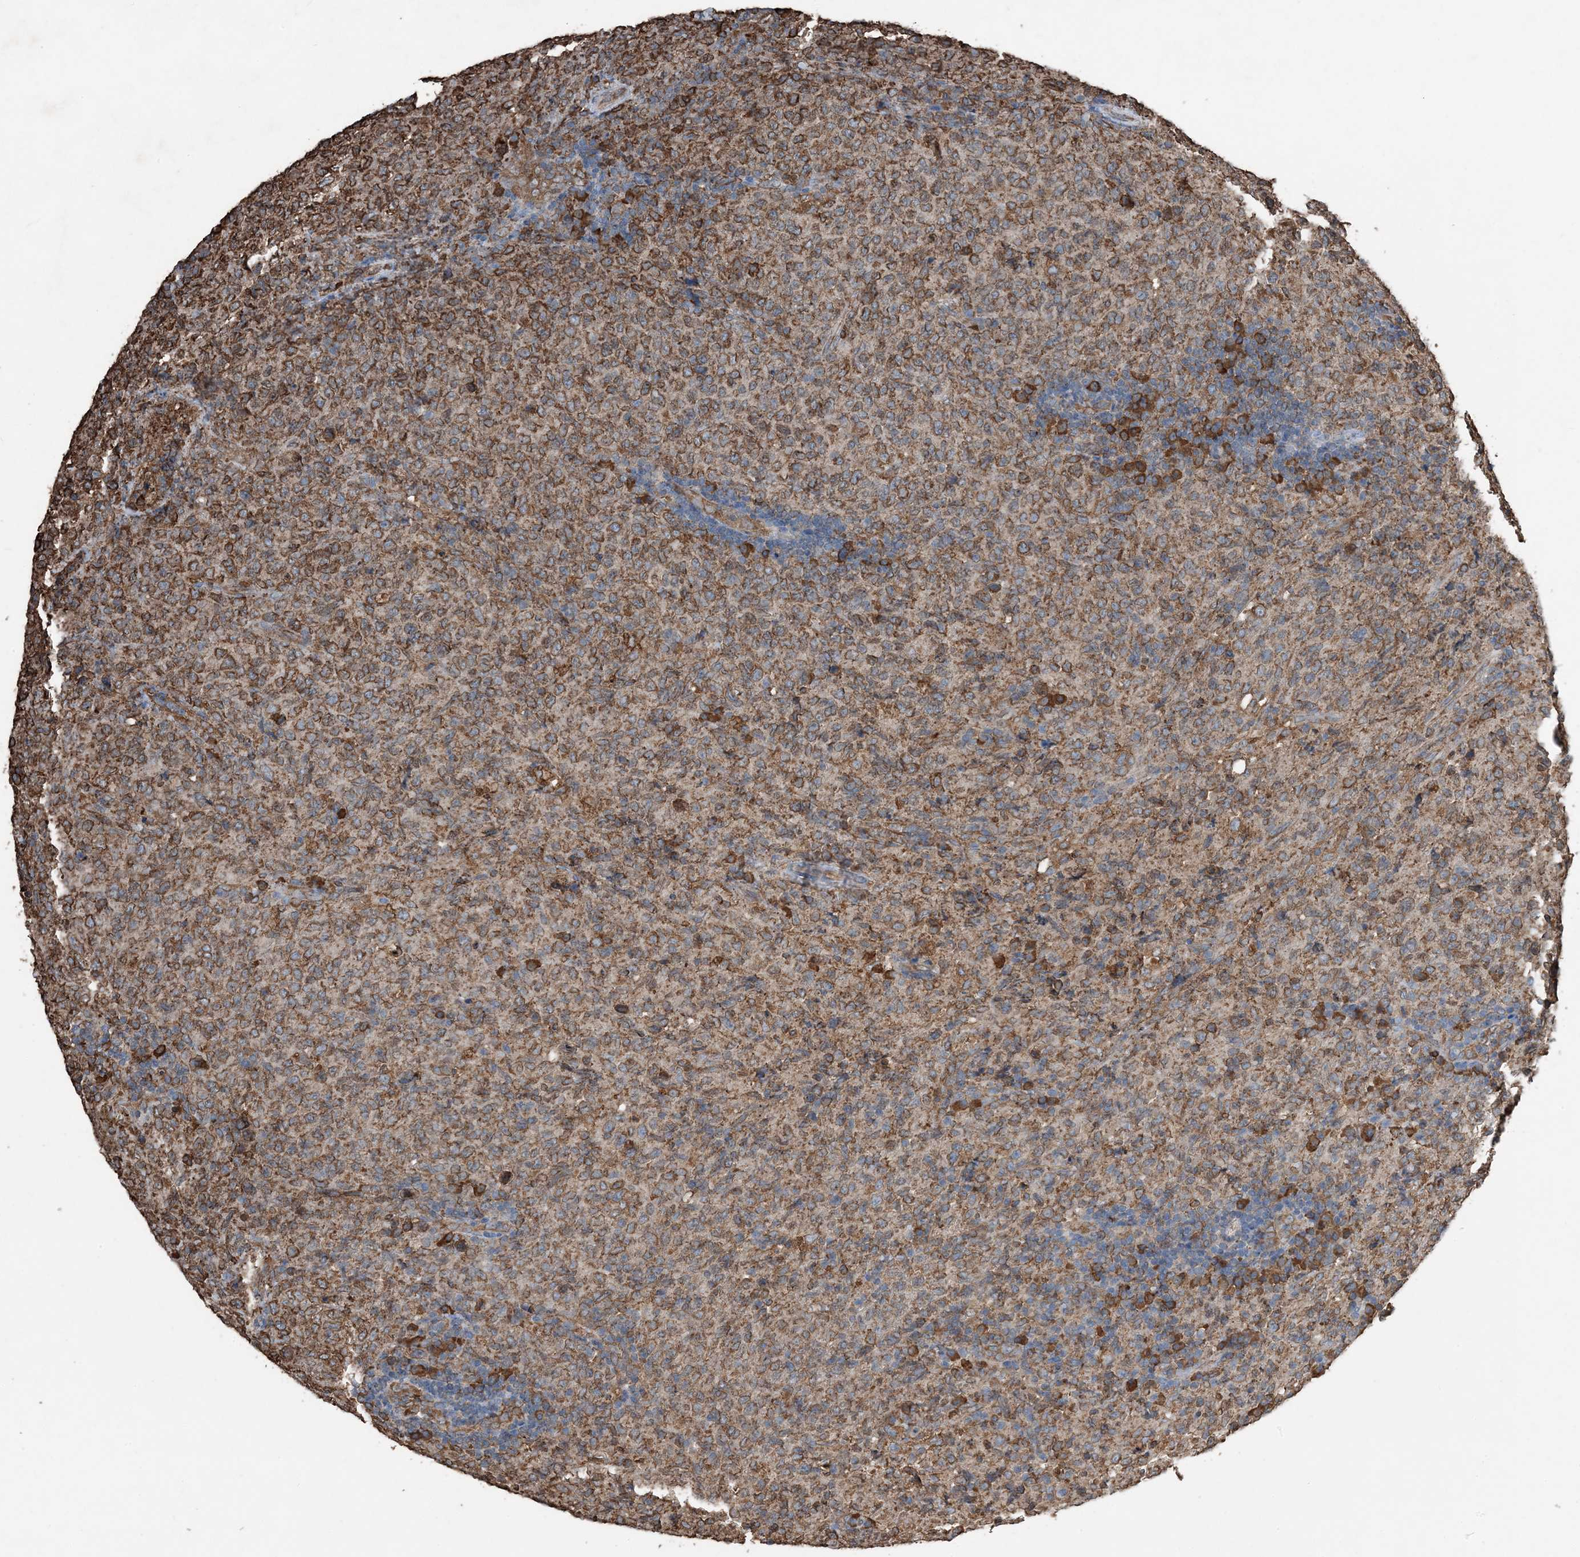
{"staining": {"intensity": "moderate", "quantity": ">75%", "location": "cytoplasmic/membranous"}, "tissue": "lymphoma", "cell_type": "Tumor cells", "image_type": "cancer", "snomed": [{"axis": "morphology", "description": "Malignant lymphoma, non-Hodgkin's type, High grade"}, {"axis": "topography", "description": "Tonsil"}], "caption": "Immunohistochemistry micrograph of neoplastic tissue: human lymphoma stained using immunohistochemistry exhibits medium levels of moderate protein expression localized specifically in the cytoplasmic/membranous of tumor cells, appearing as a cytoplasmic/membranous brown color.", "gene": "PDIA6", "patient": {"sex": "female", "age": 36}}